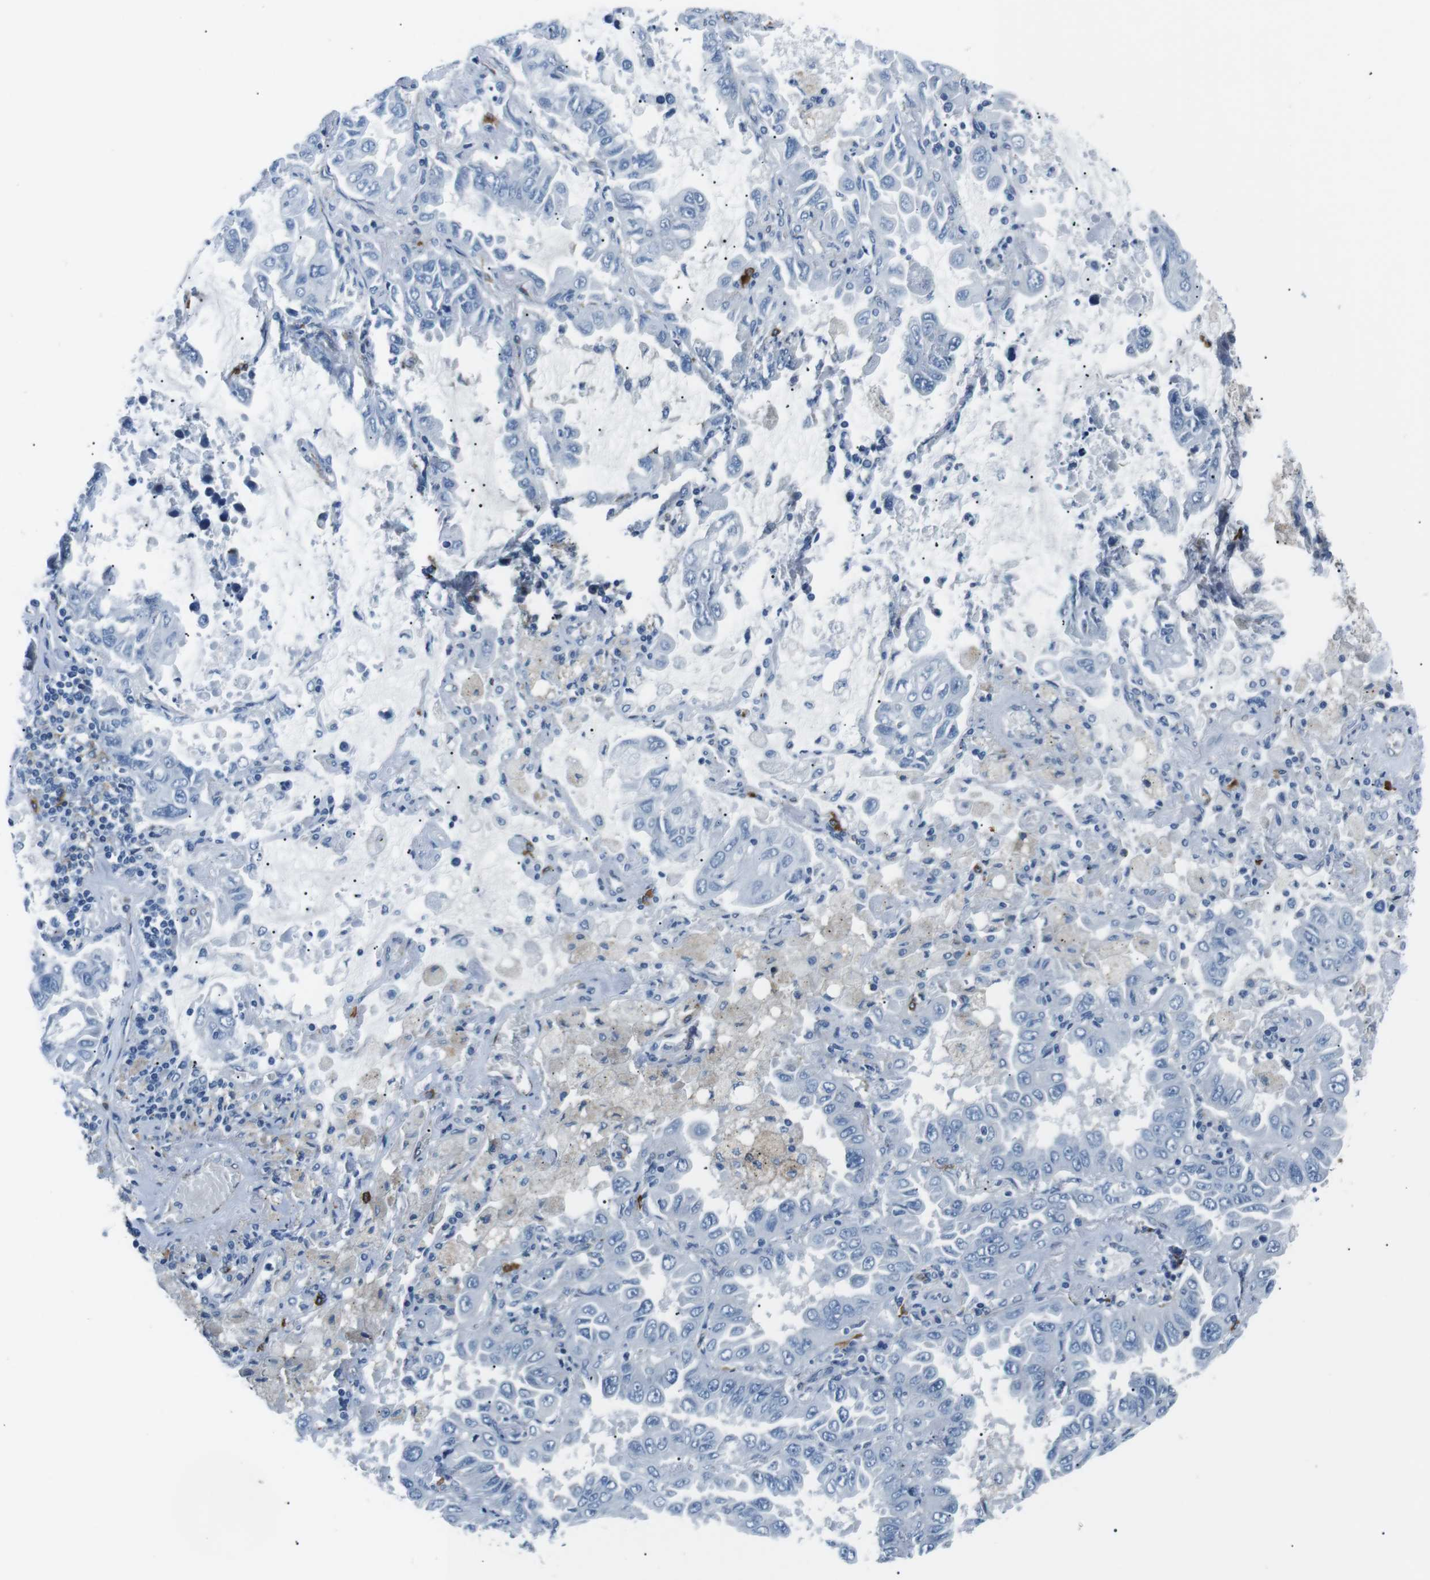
{"staining": {"intensity": "negative", "quantity": "none", "location": "none"}, "tissue": "lung cancer", "cell_type": "Tumor cells", "image_type": "cancer", "snomed": [{"axis": "morphology", "description": "Adenocarcinoma, NOS"}, {"axis": "topography", "description": "Lung"}], "caption": "An image of lung adenocarcinoma stained for a protein exhibits no brown staining in tumor cells.", "gene": "CSF2RA", "patient": {"sex": "male", "age": 64}}